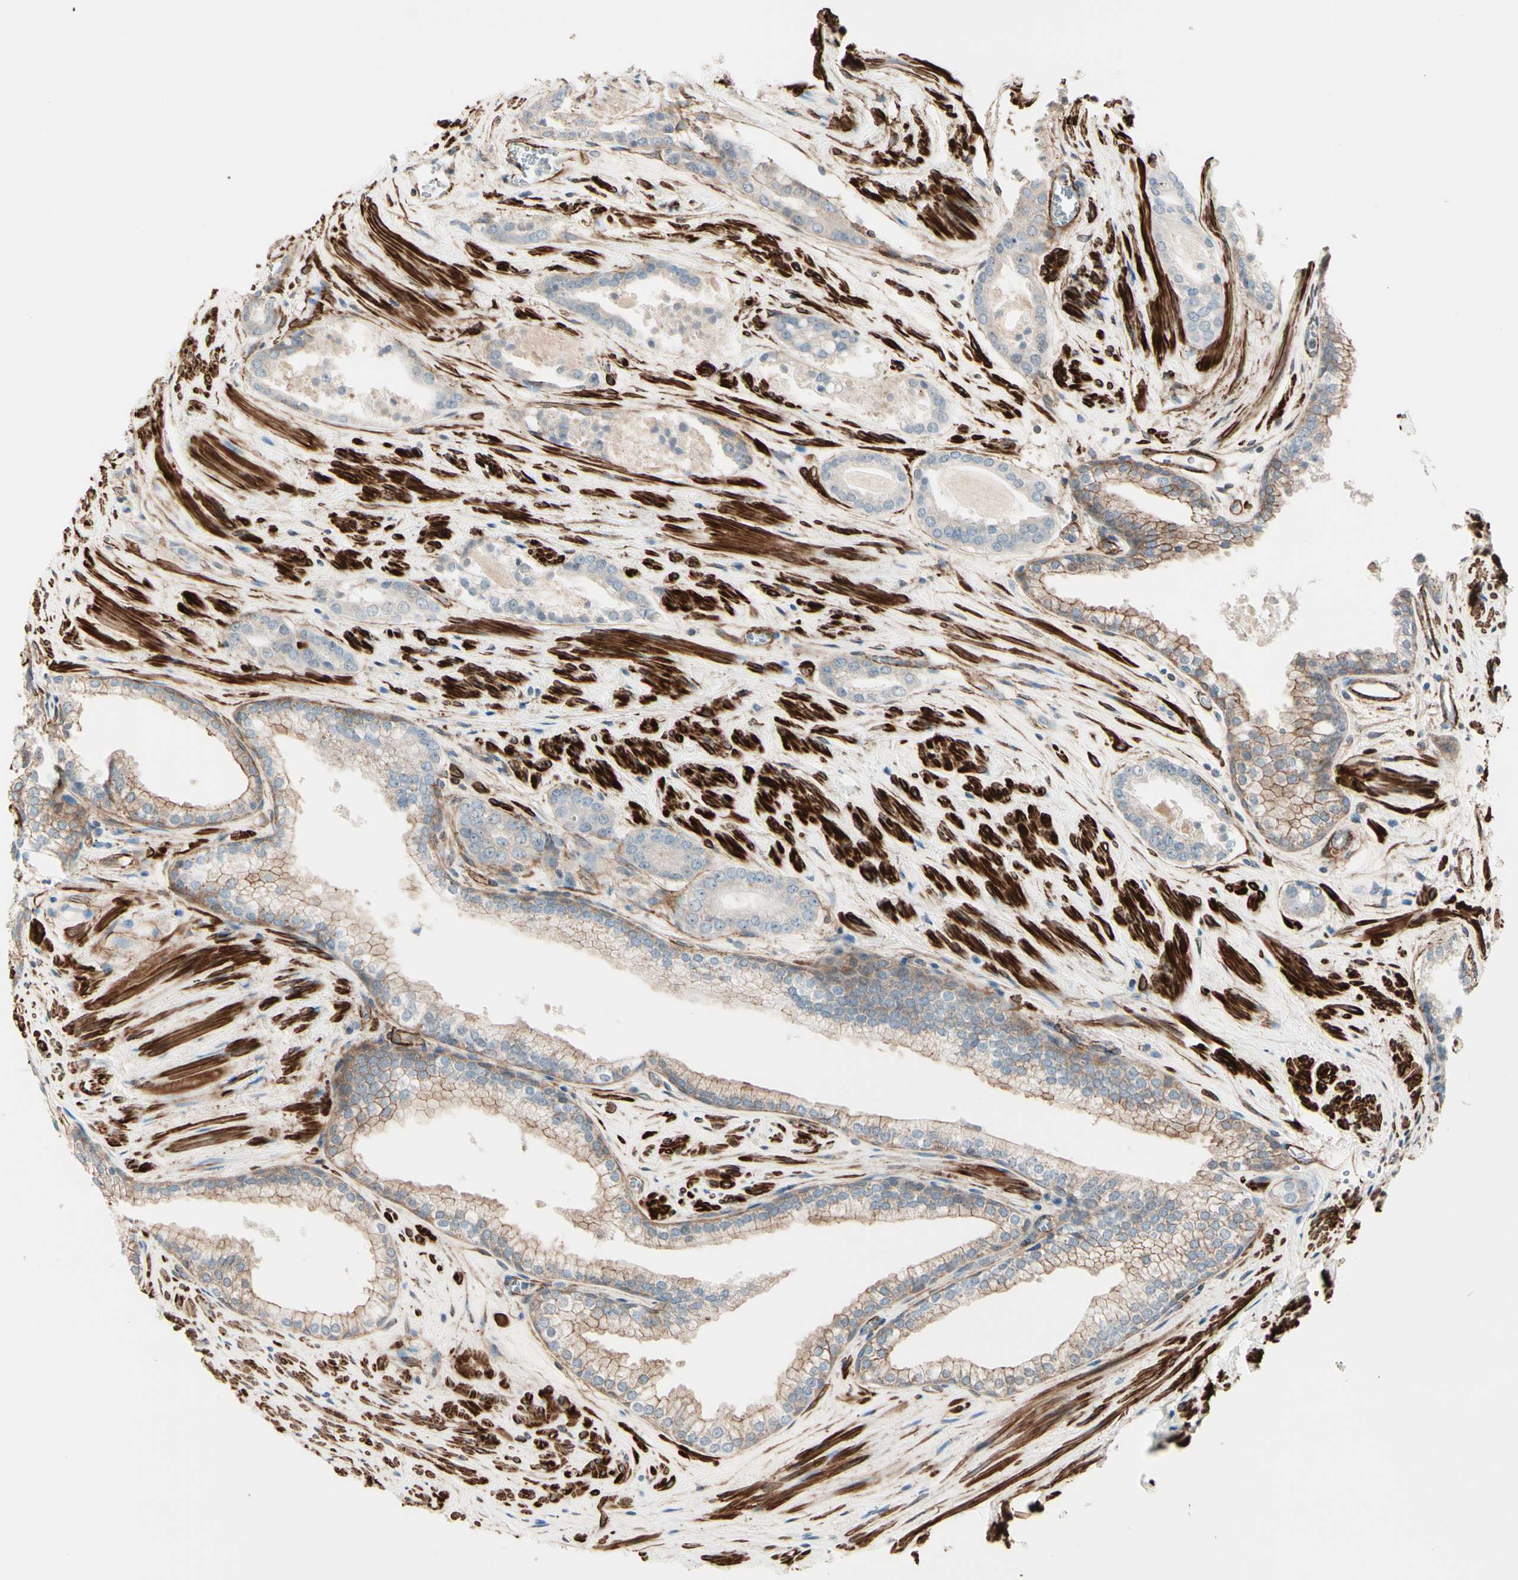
{"staining": {"intensity": "weak", "quantity": "25%-75%", "location": "cytoplasmic/membranous"}, "tissue": "prostate cancer", "cell_type": "Tumor cells", "image_type": "cancer", "snomed": [{"axis": "morphology", "description": "Adenocarcinoma, Low grade"}, {"axis": "topography", "description": "Prostate"}], "caption": "The photomicrograph displays immunohistochemical staining of prostate low-grade adenocarcinoma. There is weak cytoplasmic/membranous positivity is present in approximately 25%-75% of tumor cells.", "gene": "CALD1", "patient": {"sex": "male", "age": 60}}